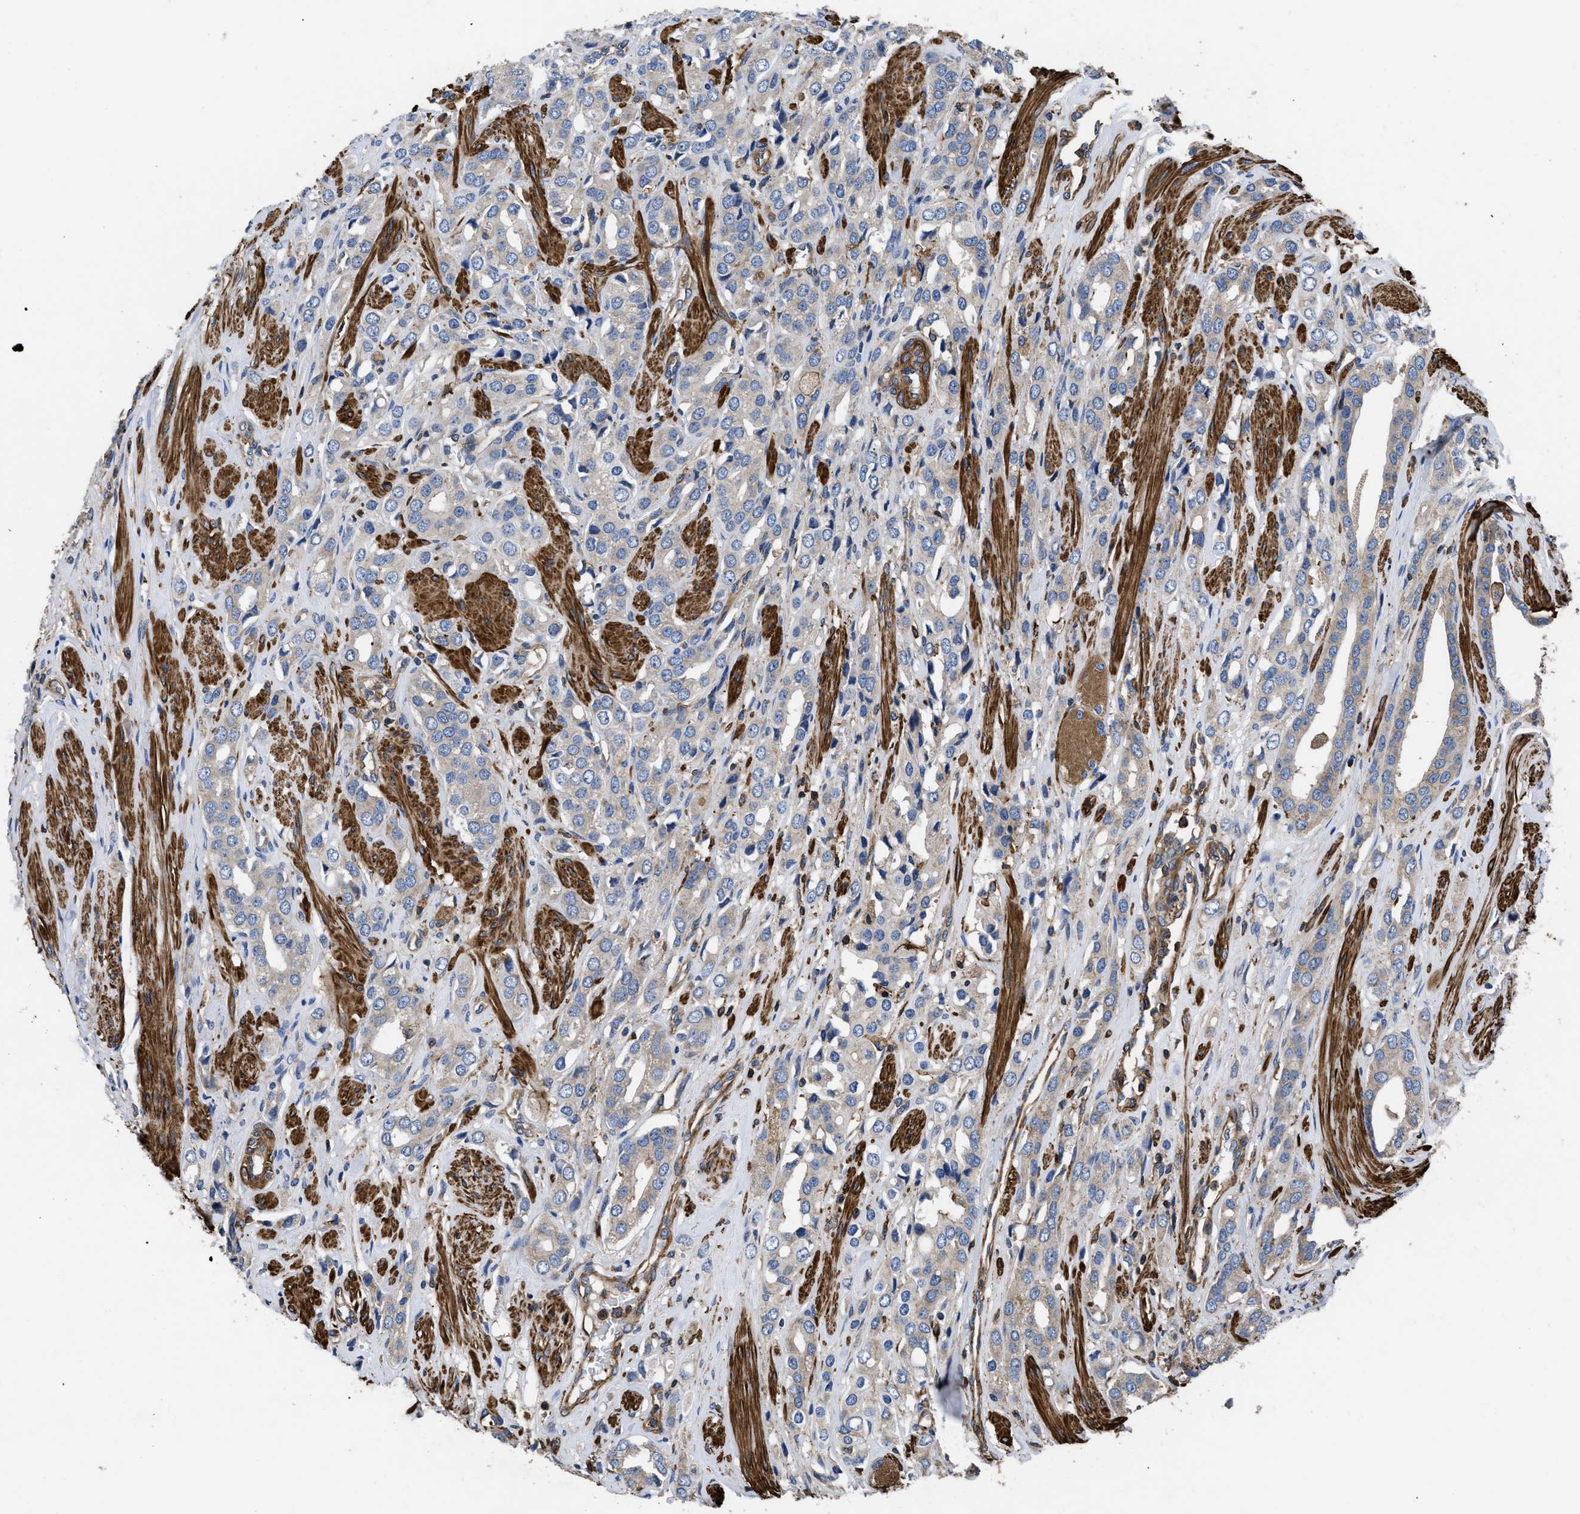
{"staining": {"intensity": "weak", "quantity": "<25%", "location": "cytoplasmic/membranous"}, "tissue": "prostate cancer", "cell_type": "Tumor cells", "image_type": "cancer", "snomed": [{"axis": "morphology", "description": "Adenocarcinoma, High grade"}, {"axis": "topography", "description": "Prostate"}], "caption": "An image of human prostate high-grade adenocarcinoma is negative for staining in tumor cells.", "gene": "SCUBE2", "patient": {"sex": "male", "age": 52}}